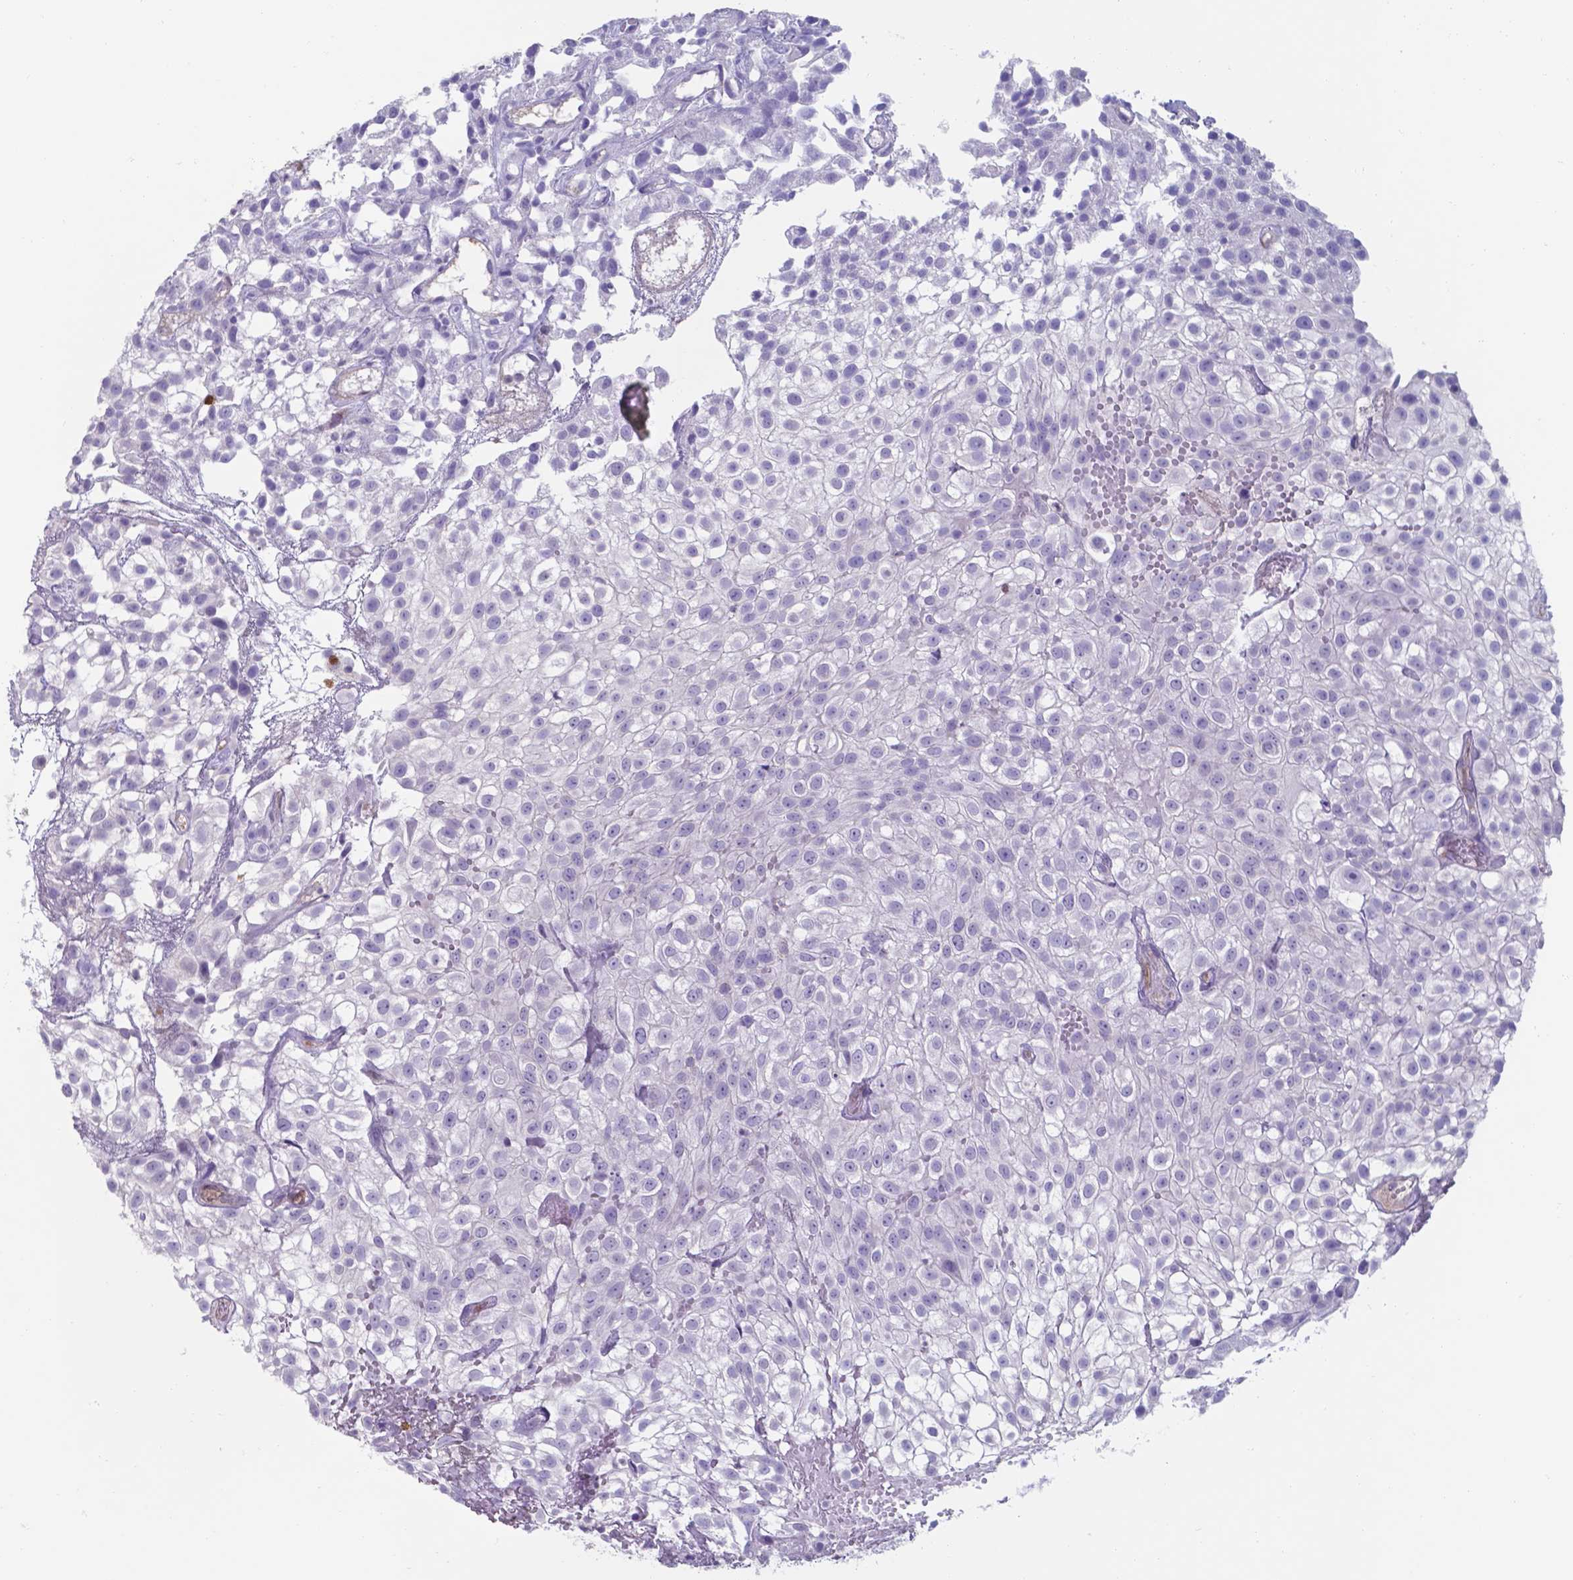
{"staining": {"intensity": "negative", "quantity": "none", "location": "none"}, "tissue": "urothelial cancer", "cell_type": "Tumor cells", "image_type": "cancer", "snomed": [{"axis": "morphology", "description": "Urothelial carcinoma, High grade"}, {"axis": "topography", "description": "Urinary bladder"}], "caption": "Urothelial cancer was stained to show a protein in brown. There is no significant positivity in tumor cells.", "gene": "UBE2J1", "patient": {"sex": "male", "age": 56}}